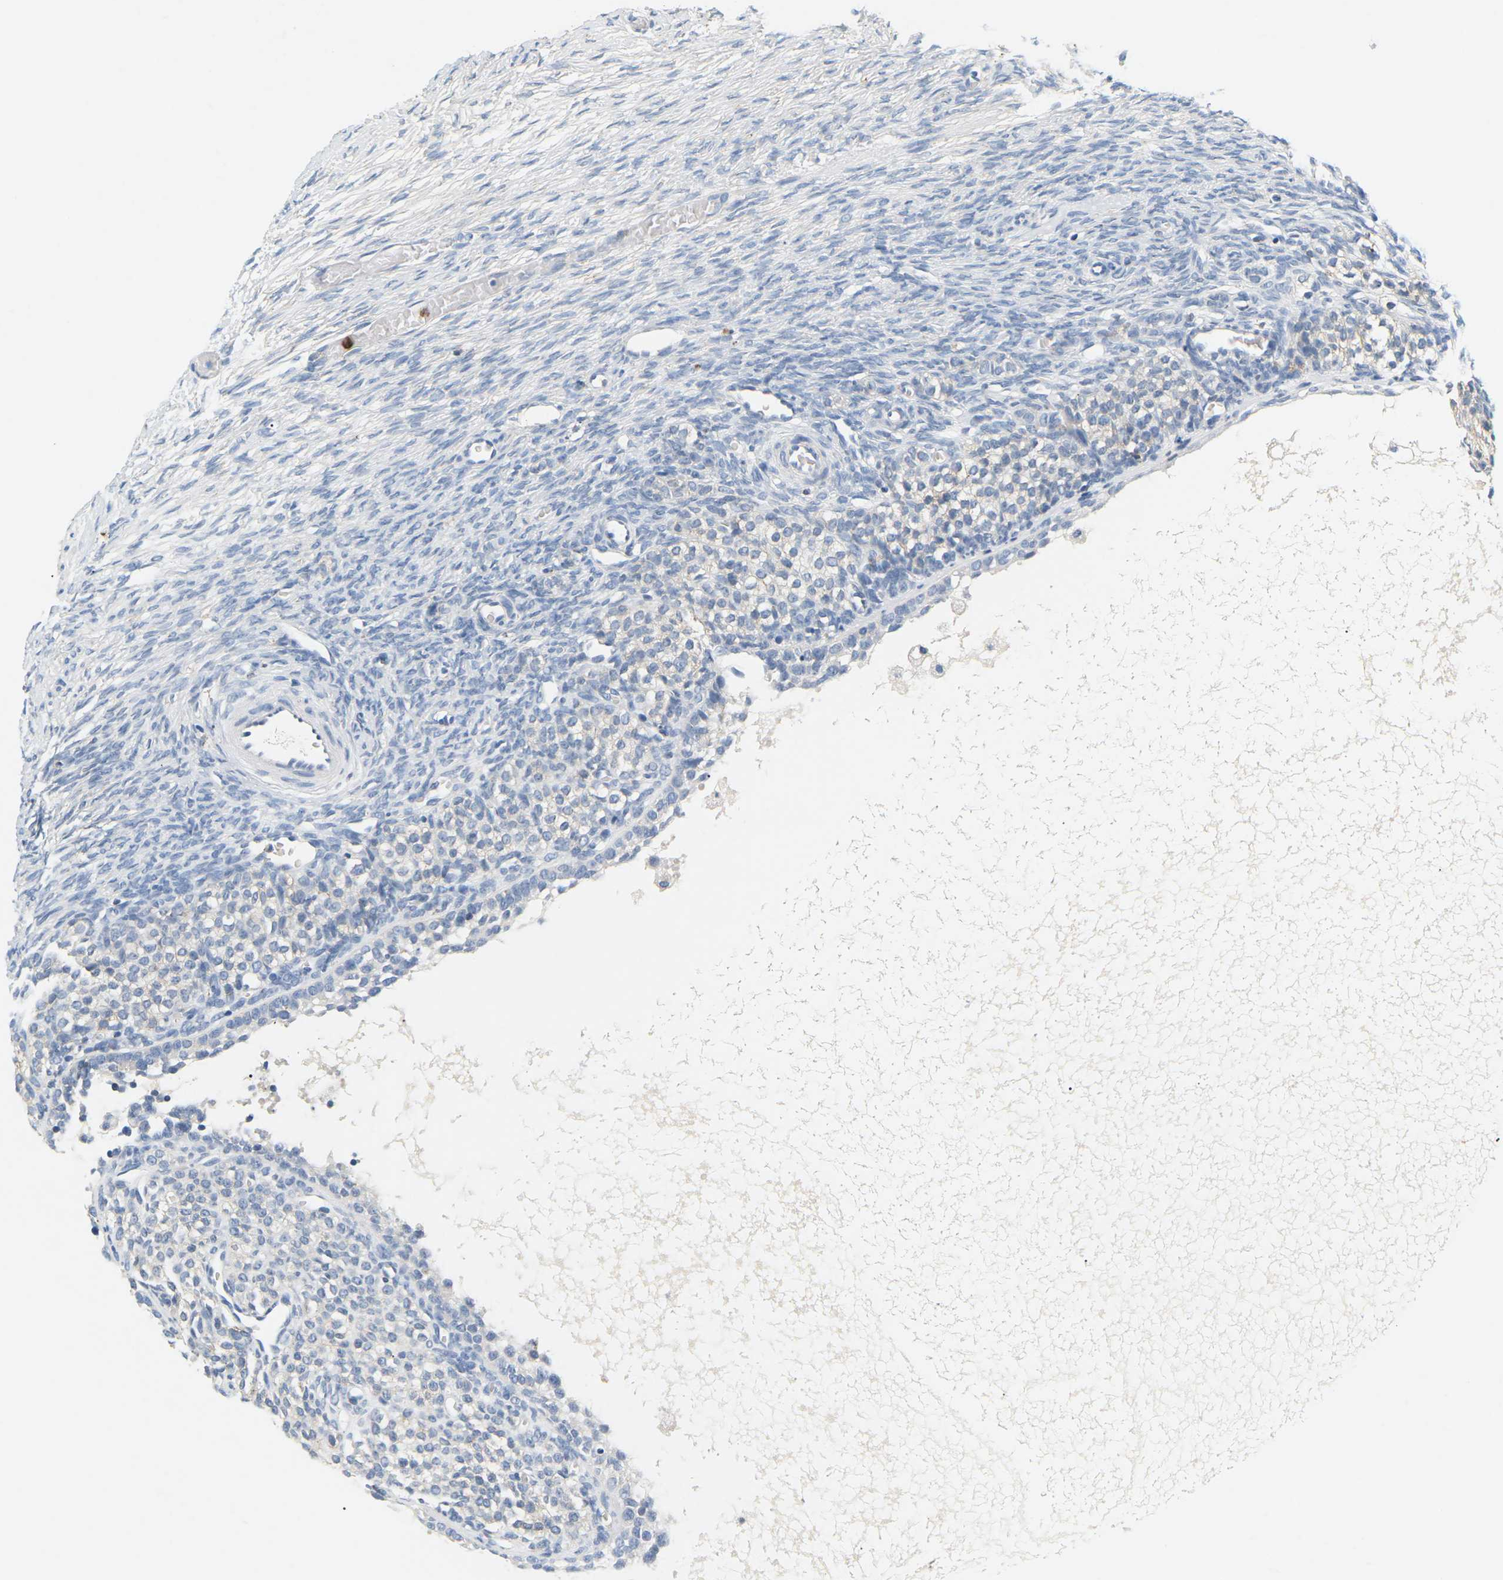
{"staining": {"intensity": "negative", "quantity": "none", "location": "none"}, "tissue": "ovary", "cell_type": "Ovarian stroma cells", "image_type": "normal", "snomed": [{"axis": "morphology", "description": "Normal tissue, NOS"}, {"axis": "topography", "description": "Ovary"}], "caption": "Ovarian stroma cells are negative for protein expression in unremarkable human ovary. (Stains: DAB immunohistochemistry (IHC) with hematoxylin counter stain, Microscopy: brightfield microscopy at high magnification).", "gene": "ADM", "patient": {"sex": "female", "age": 27}}